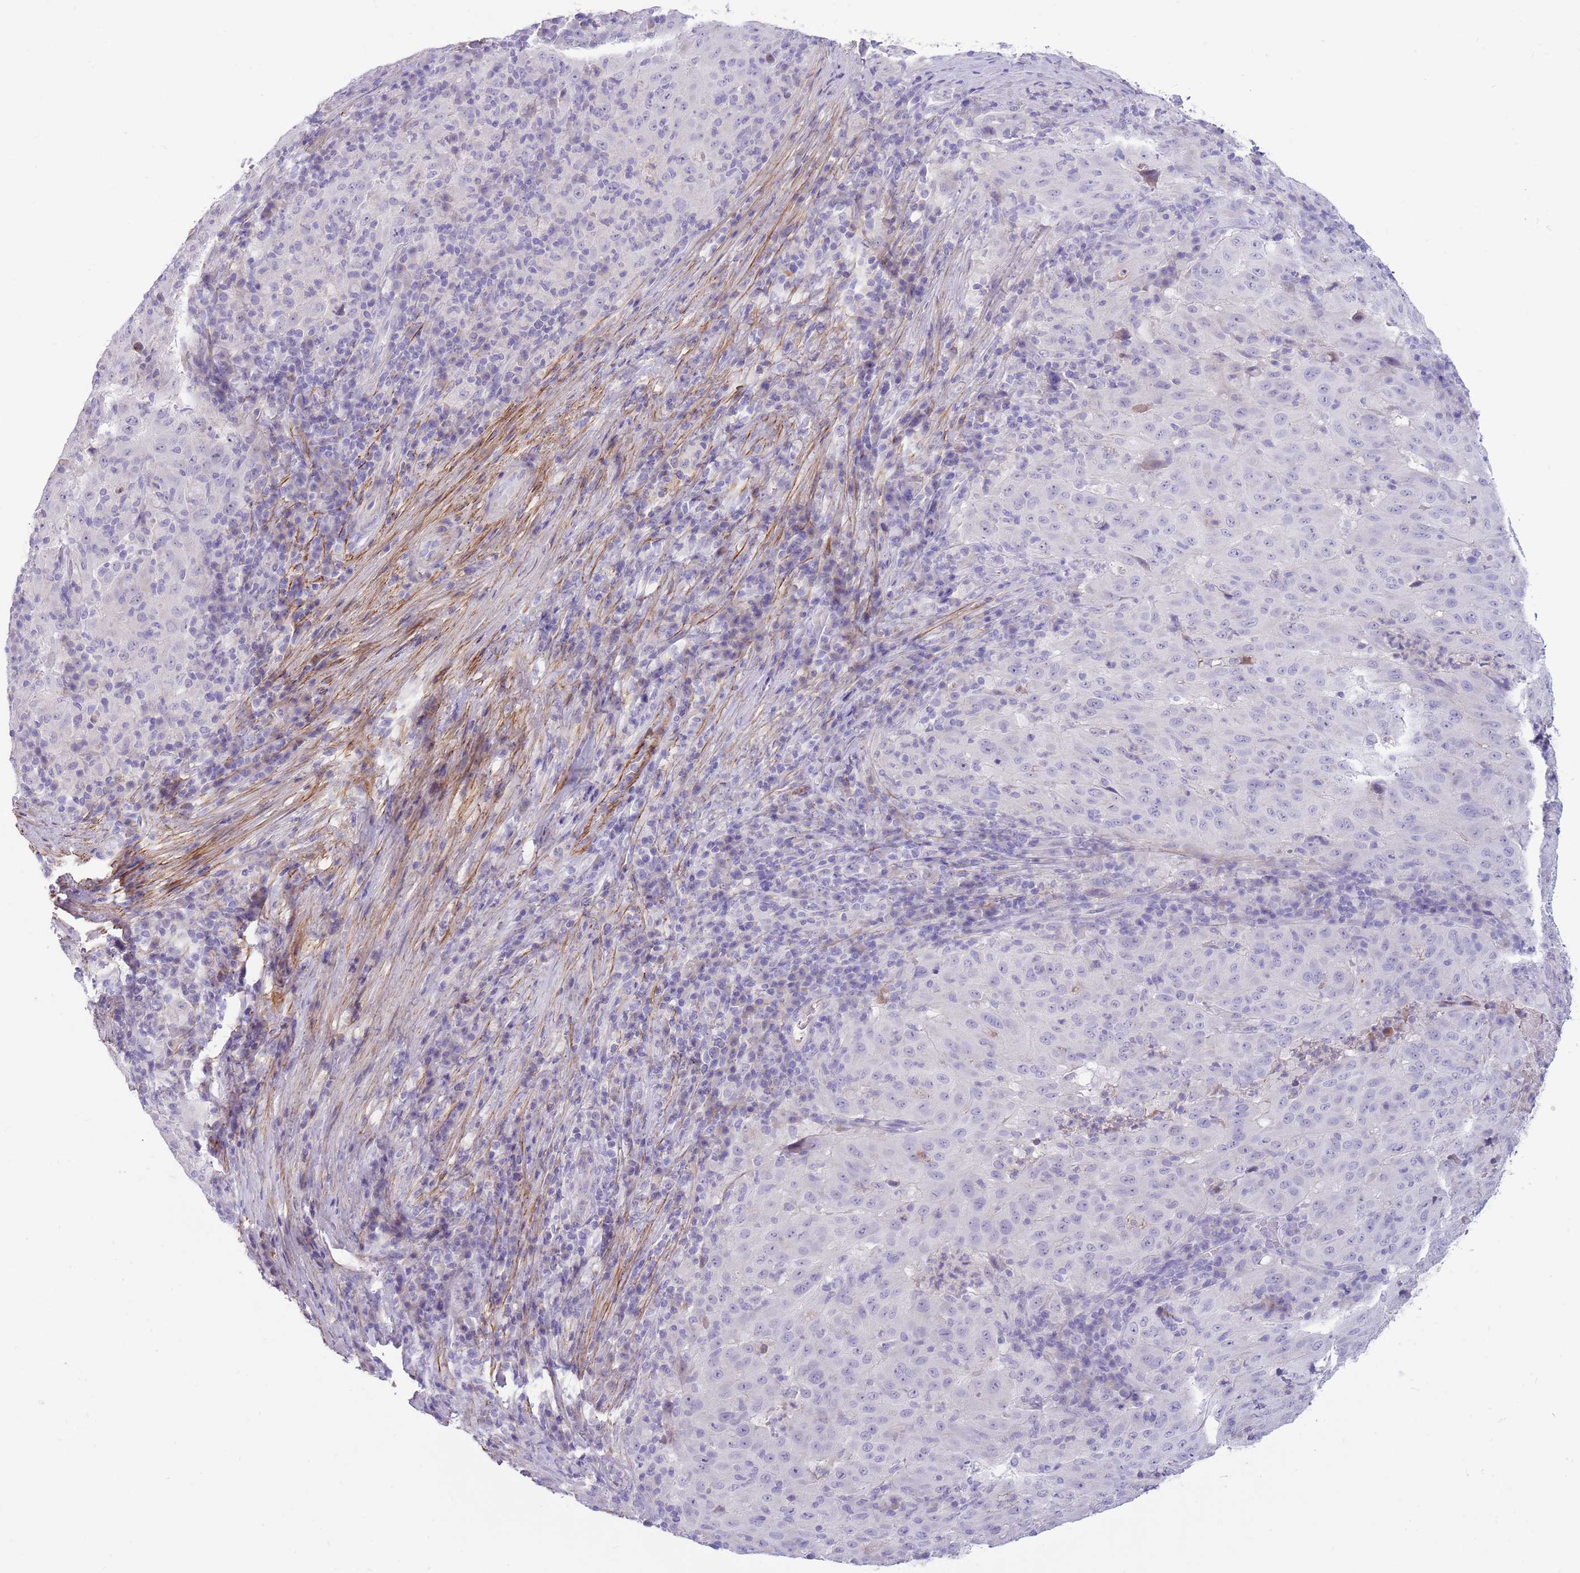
{"staining": {"intensity": "negative", "quantity": "none", "location": "none"}, "tissue": "pancreatic cancer", "cell_type": "Tumor cells", "image_type": "cancer", "snomed": [{"axis": "morphology", "description": "Adenocarcinoma, NOS"}, {"axis": "topography", "description": "Pancreas"}], "caption": "This is a histopathology image of IHC staining of pancreatic cancer (adenocarcinoma), which shows no positivity in tumor cells.", "gene": "LEPROTL1", "patient": {"sex": "male", "age": 63}}